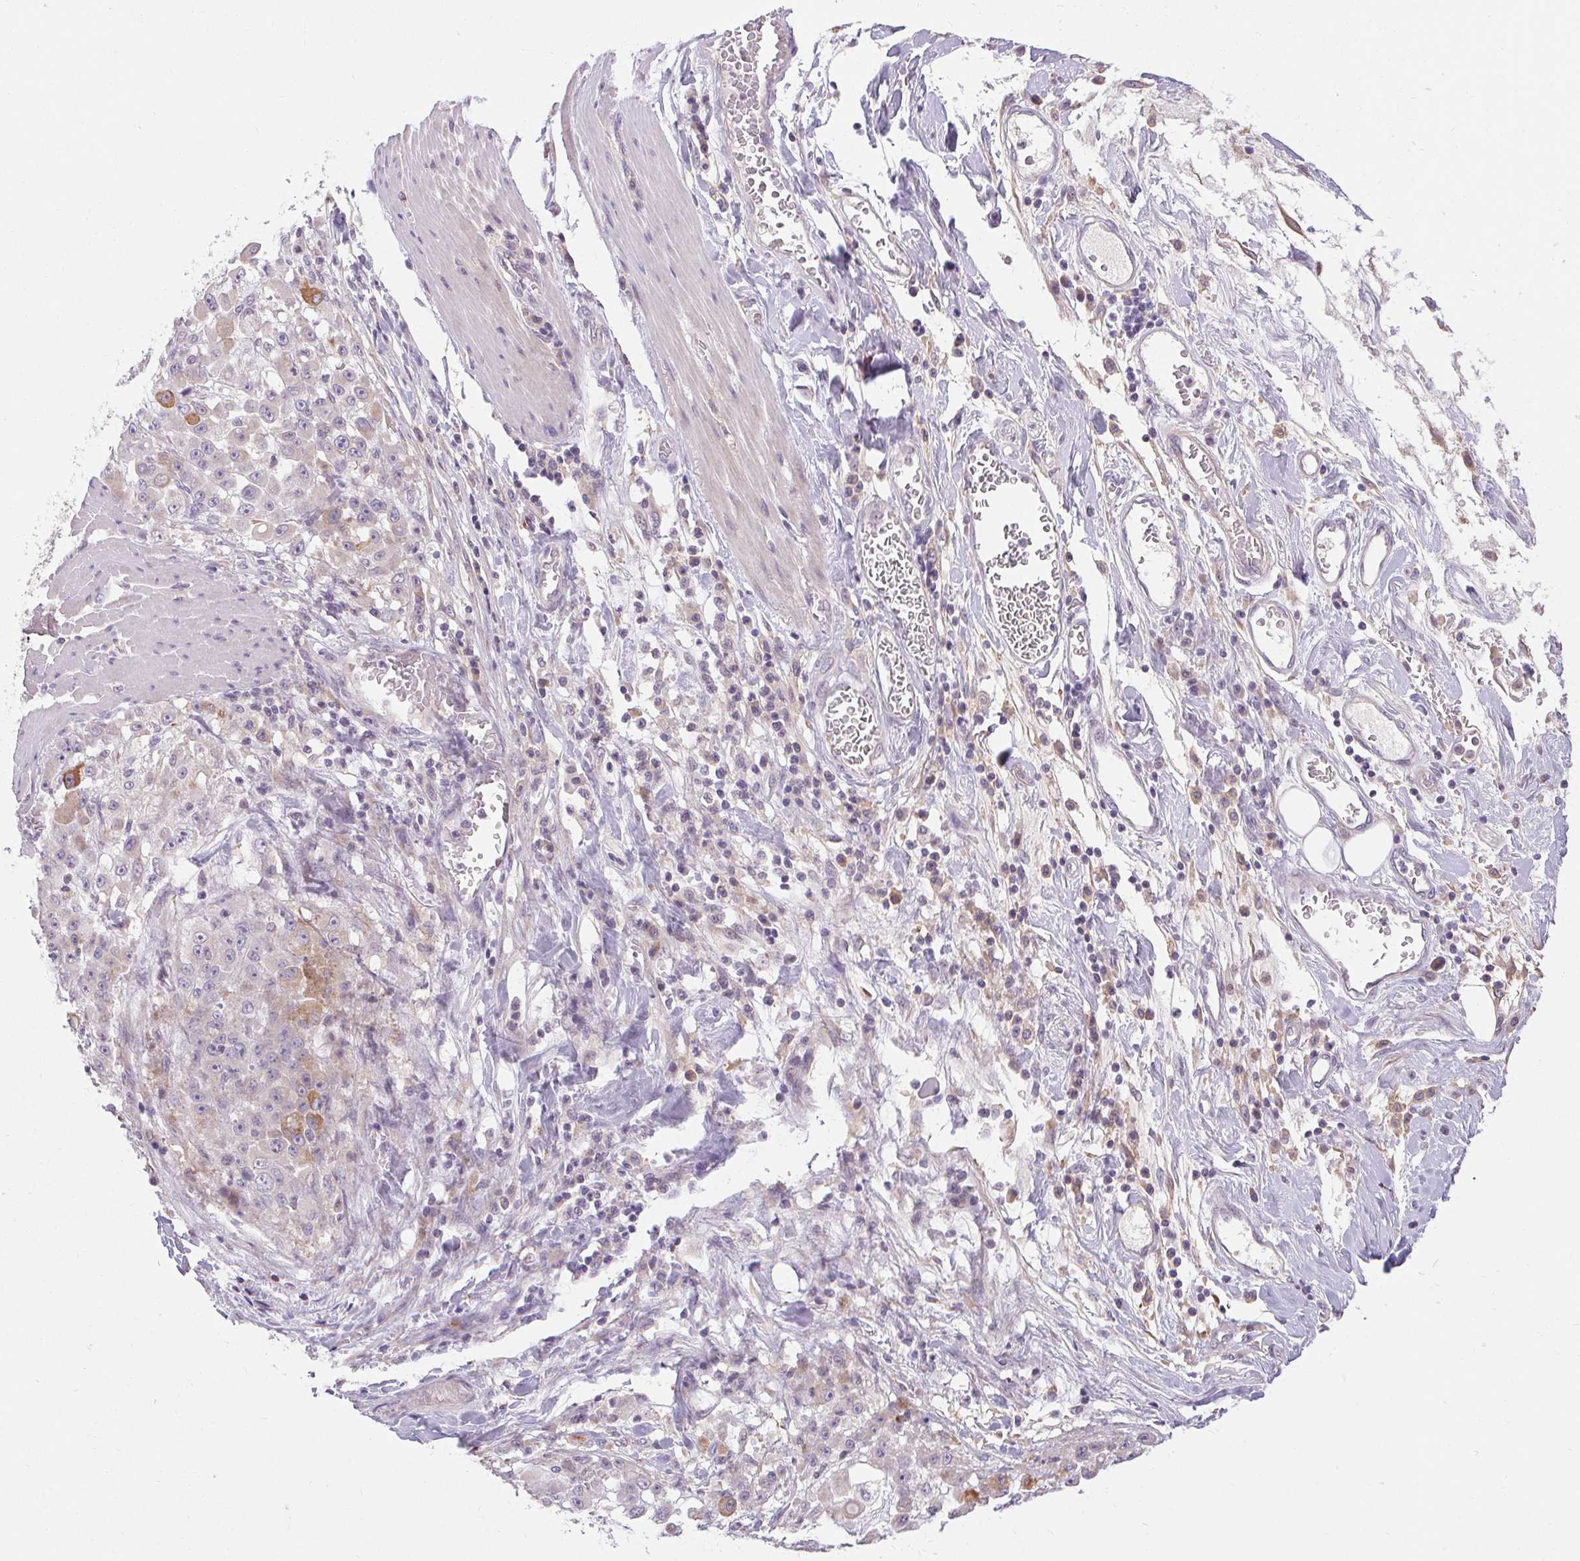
{"staining": {"intensity": "negative", "quantity": "none", "location": "none"}, "tissue": "stomach cancer", "cell_type": "Tumor cells", "image_type": "cancer", "snomed": [{"axis": "morphology", "description": "Adenocarcinoma, NOS"}, {"axis": "topography", "description": "Stomach"}], "caption": "Protein analysis of stomach cancer (adenocarcinoma) displays no significant positivity in tumor cells.", "gene": "TMEM52B", "patient": {"sex": "female", "age": 76}}